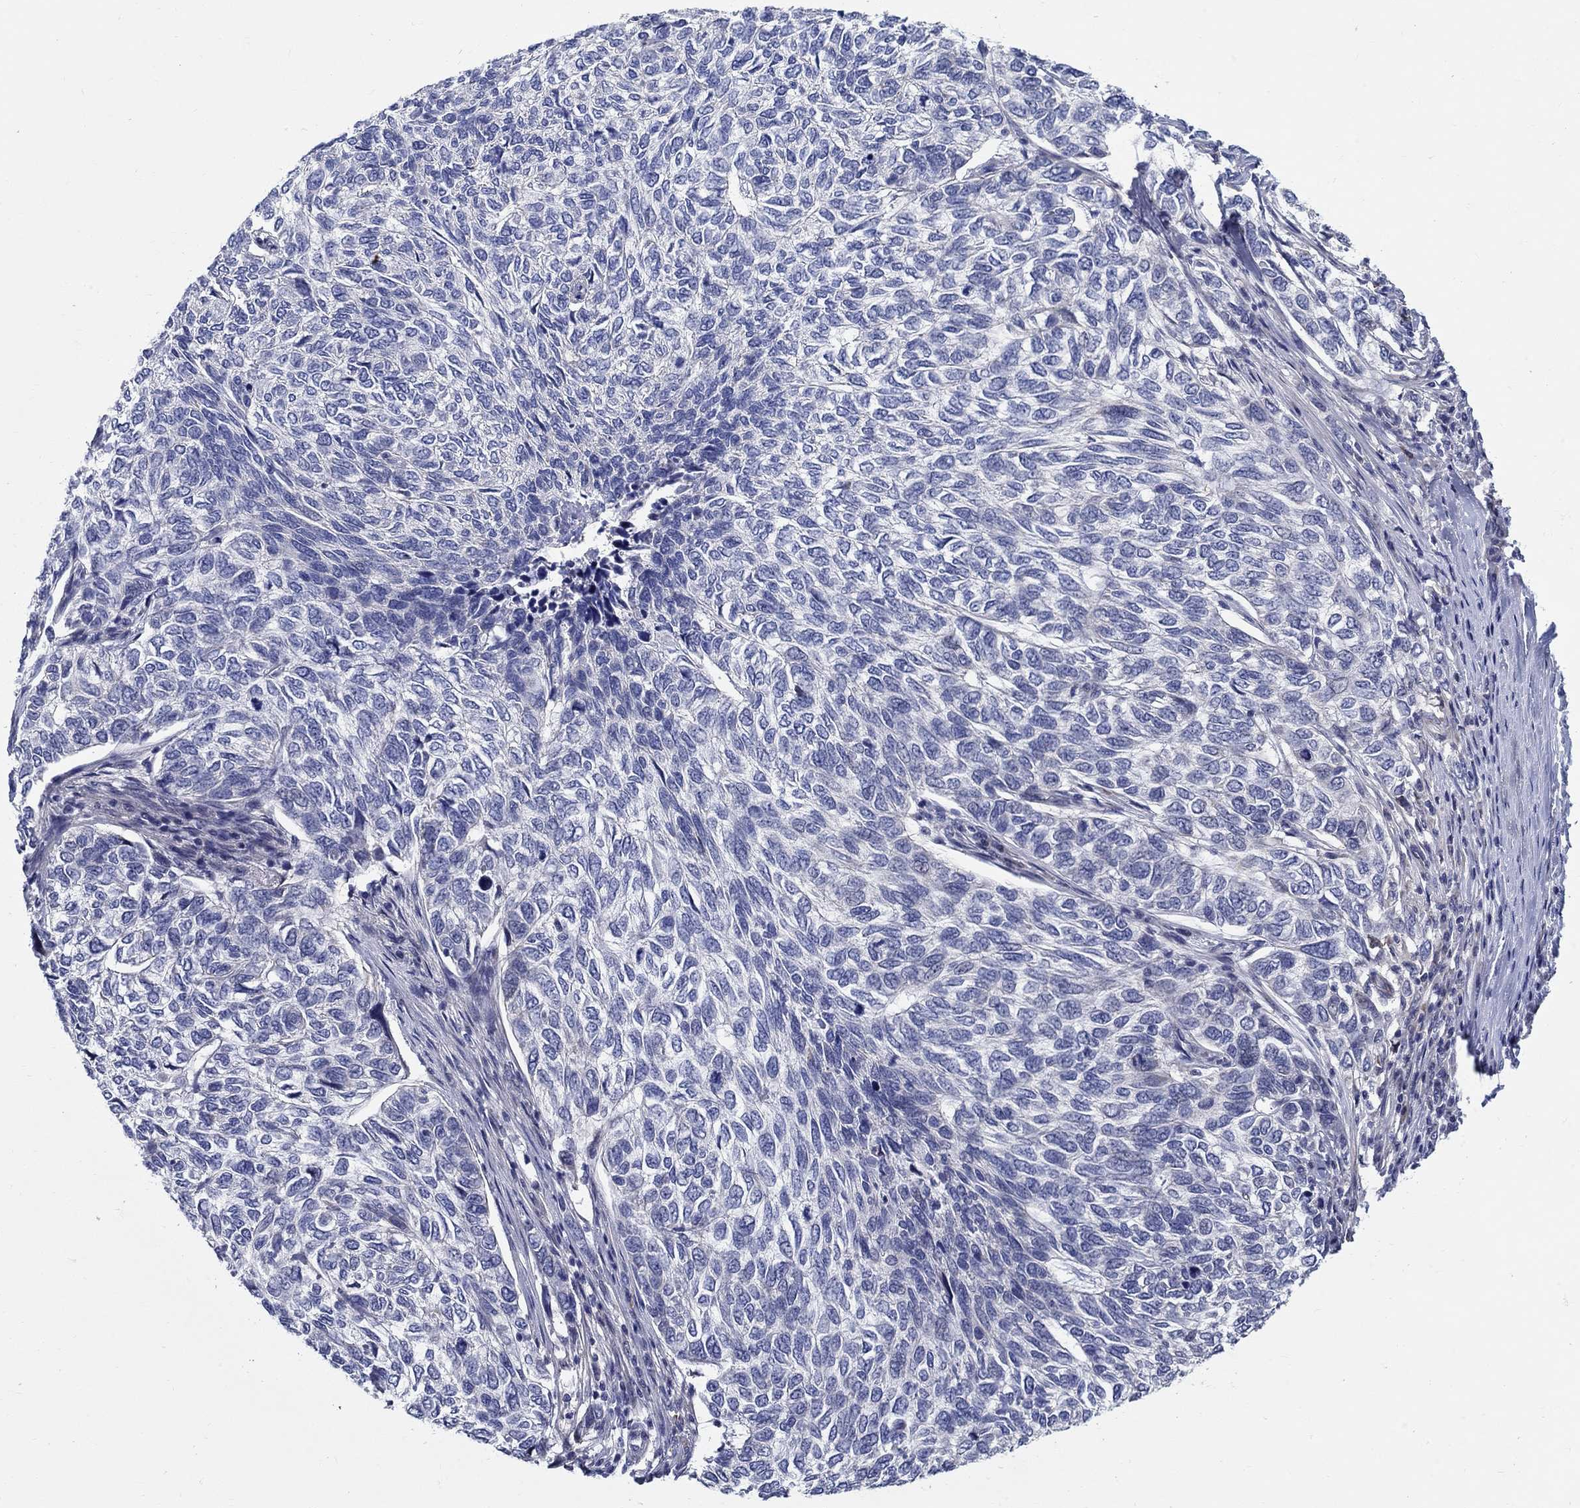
{"staining": {"intensity": "negative", "quantity": "none", "location": "none"}, "tissue": "skin cancer", "cell_type": "Tumor cells", "image_type": "cancer", "snomed": [{"axis": "morphology", "description": "Basal cell carcinoma"}, {"axis": "topography", "description": "Skin"}], "caption": "This image is of skin cancer (basal cell carcinoma) stained with immunohistochemistry (IHC) to label a protein in brown with the nuclei are counter-stained blue. There is no expression in tumor cells.", "gene": "C16orf46", "patient": {"sex": "female", "age": 65}}